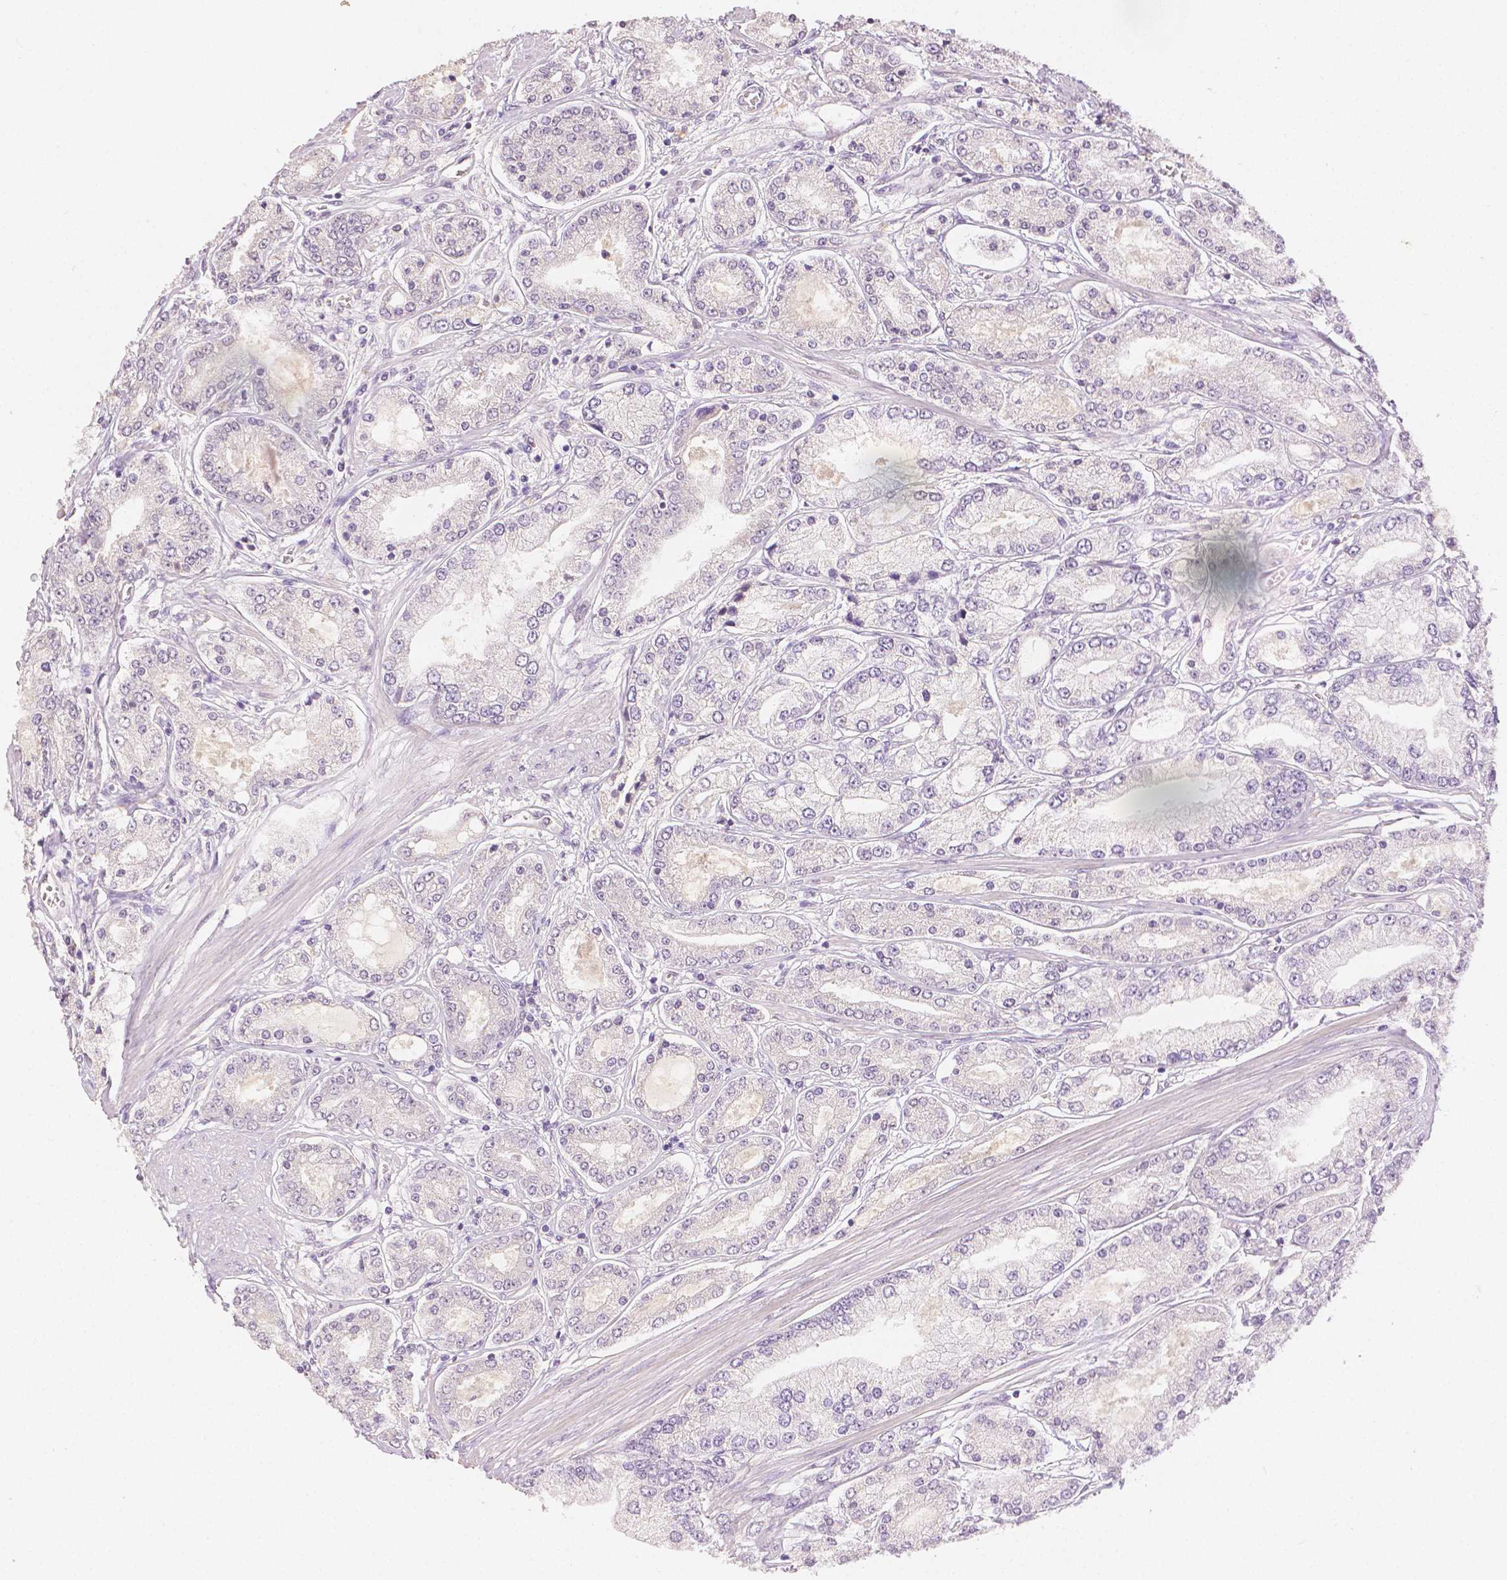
{"staining": {"intensity": "negative", "quantity": "none", "location": "none"}, "tissue": "prostate cancer", "cell_type": "Tumor cells", "image_type": "cancer", "snomed": [{"axis": "morphology", "description": "Adenocarcinoma, High grade"}, {"axis": "topography", "description": "Prostate"}], "caption": "This is an immunohistochemistry (IHC) photomicrograph of human prostate adenocarcinoma (high-grade). There is no staining in tumor cells.", "gene": "TGM1", "patient": {"sex": "male", "age": 66}}